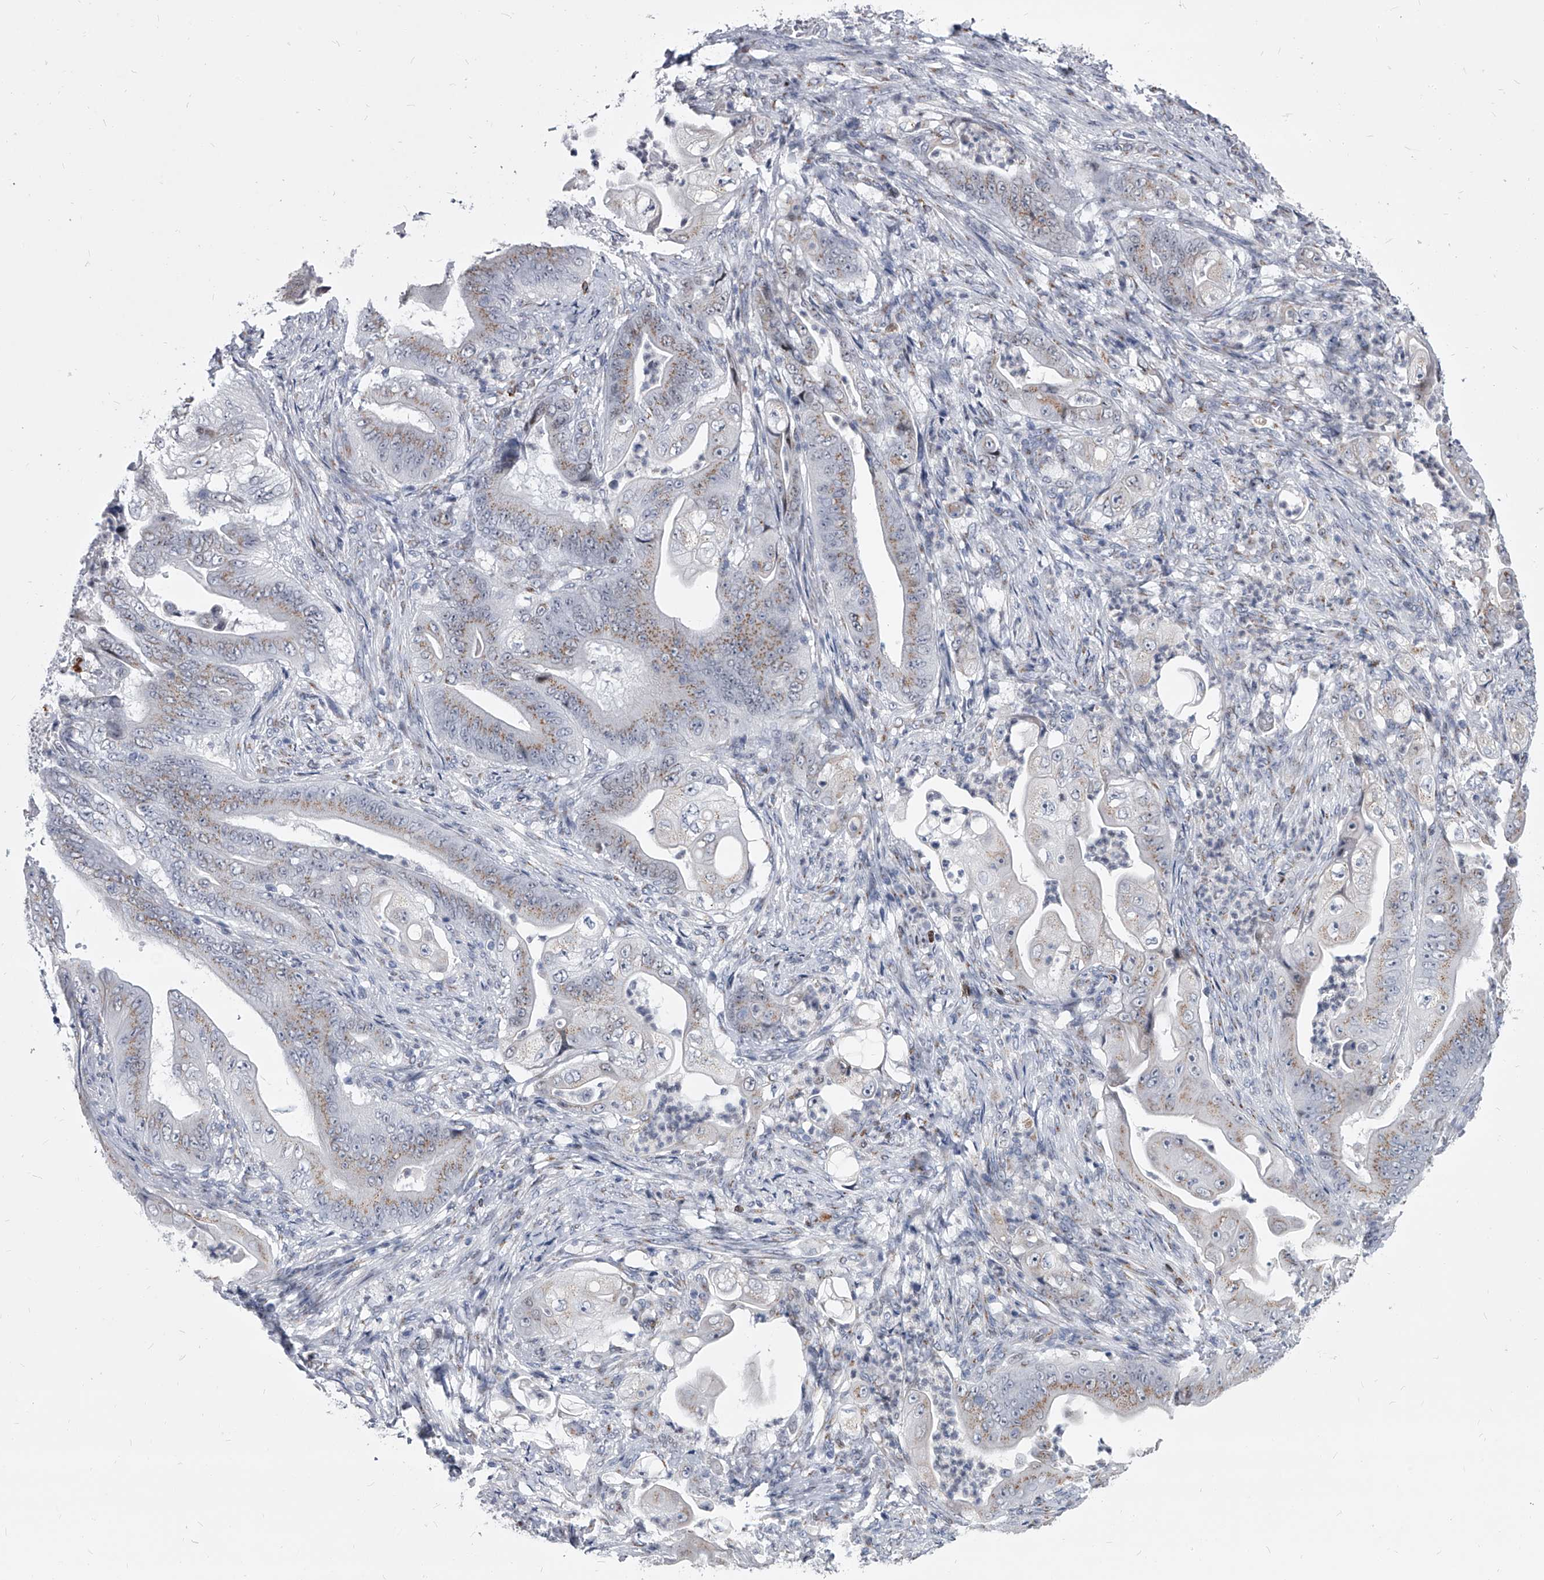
{"staining": {"intensity": "weak", "quantity": "25%-75%", "location": "cytoplasmic/membranous"}, "tissue": "stomach cancer", "cell_type": "Tumor cells", "image_type": "cancer", "snomed": [{"axis": "morphology", "description": "Adenocarcinoma, NOS"}, {"axis": "topography", "description": "Stomach"}], "caption": "Adenocarcinoma (stomach) stained with DAB (3,3'-diaminobenzidine) immunohistochemistry exhibits low levels of weak cytoplasmic/membranous positivity in approximately 25%-75% of tumor cells.", "gene": "EVA1C", "patient": {"sex": "female", "age": 73}}